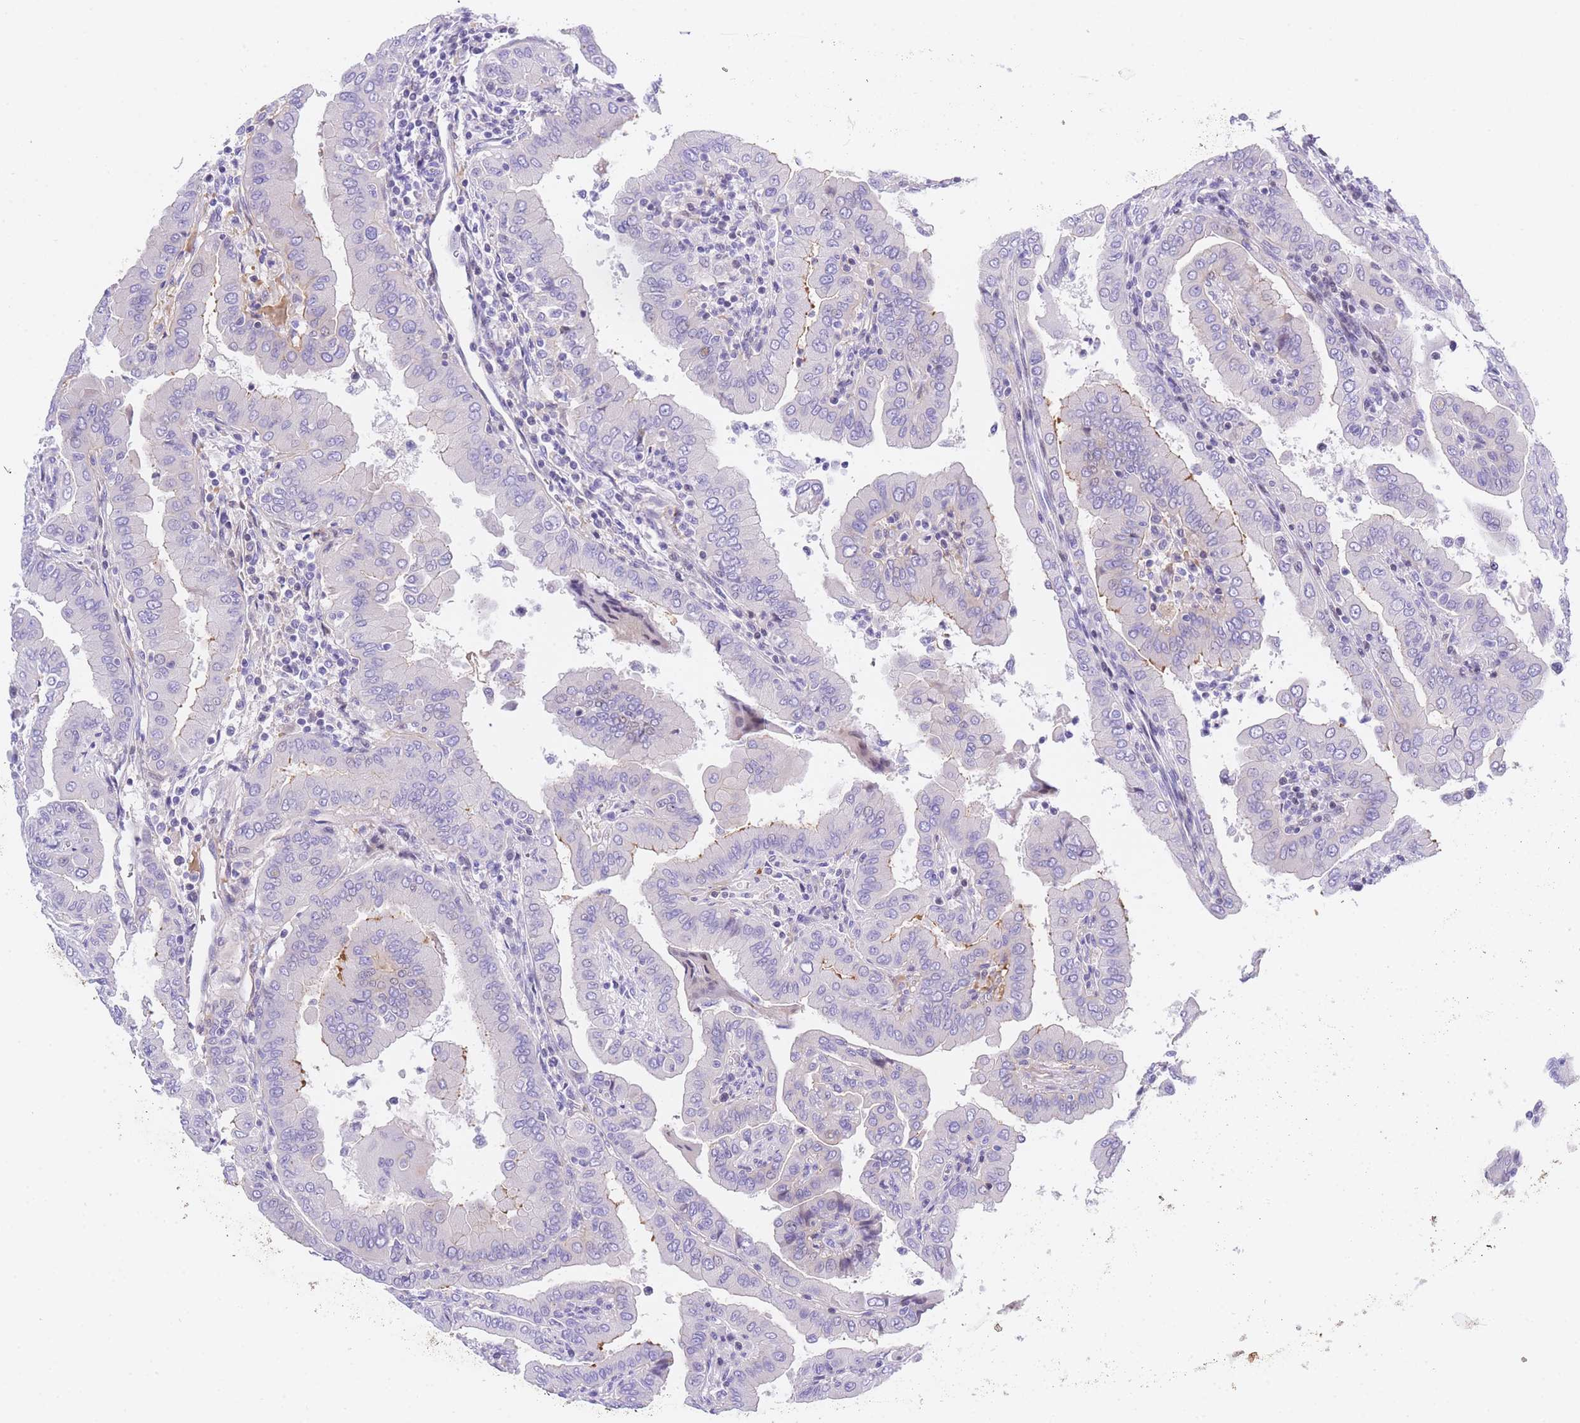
{"staining": {"intensity": "negative", "quantity": "none", "location": "none"}, "tissue": "thyroid cancer", "cell_type": "Tumor cells", "image_type": "cancer", "snomed": [{"axis": "morphology", "description": "Papillary adenocarcinoma, NOS"}, {"axis": "topography", "description": "Thyroid gland"}], "caption": "Immunohistochemistry of human thyroid papillary adenocarcinoma exhibits no expression in tumor cells. (Stains: DAB (3,3'-diaminobenzidine) IHC with hematoxylin counter stain, Microscopy: brightfield microscopy at high magnification).", "gene": "TIFAB", "patient": {"sex": "male", "age": 33}}